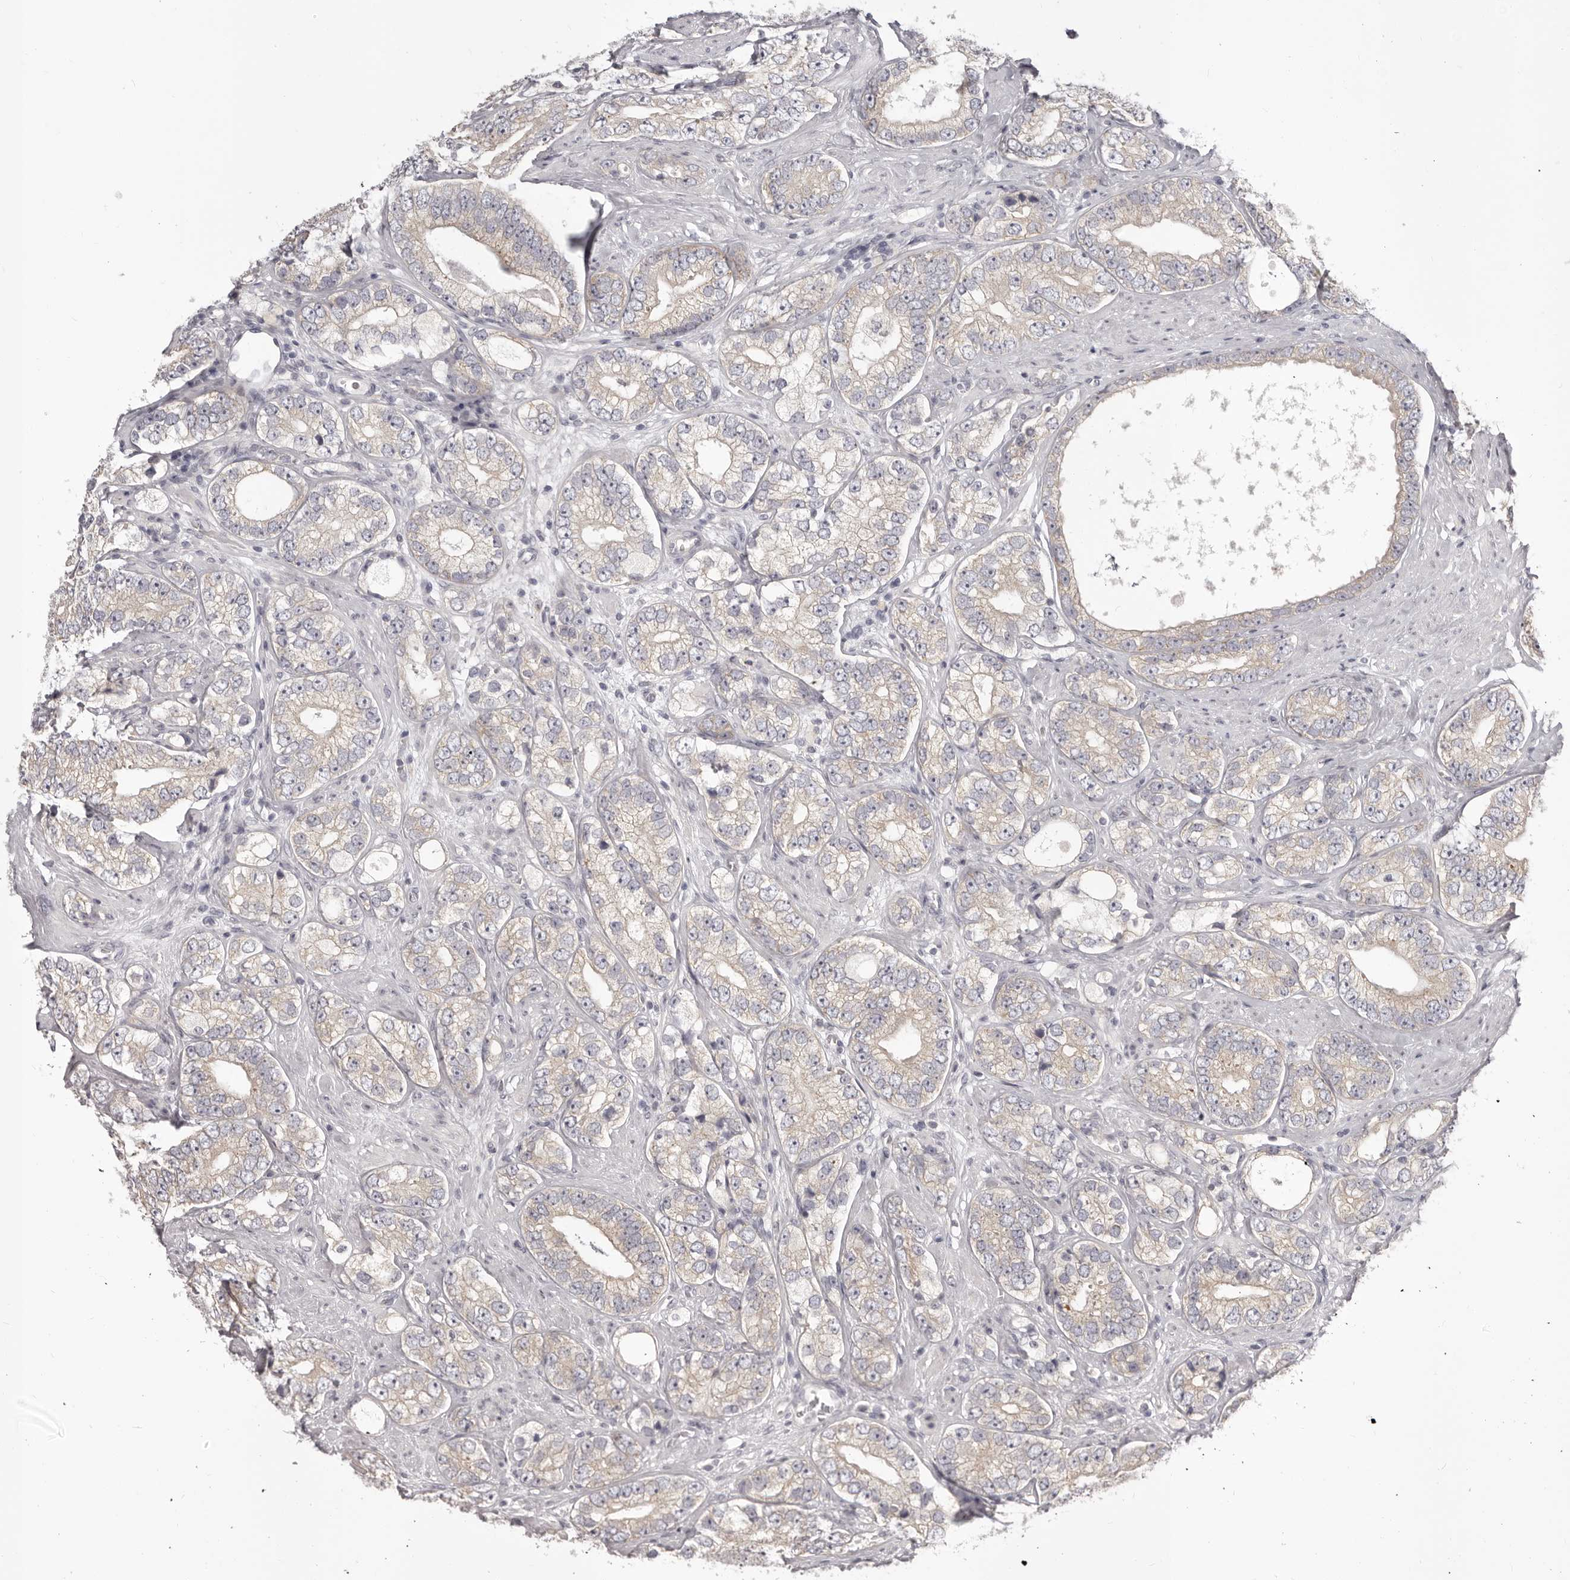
{"staining": {"intensity": "negative", "quantity": "none", "location": "none"}, "tissue": "prostate cancer", "cell_type": "Tumor cells", "image_type": "cancer", "snomed": [{"axis": "morphology", "description": "Adenocarcinoma, High grade"}, {"axis": "topography", "description": "Prostate"}], "caption": "IHC image of human prostate cancer stained for a protein (brown), which displays no positivity in tumor cells.", "gene": "OTUD3", "patient": {"sex": "male", "age": 56}}